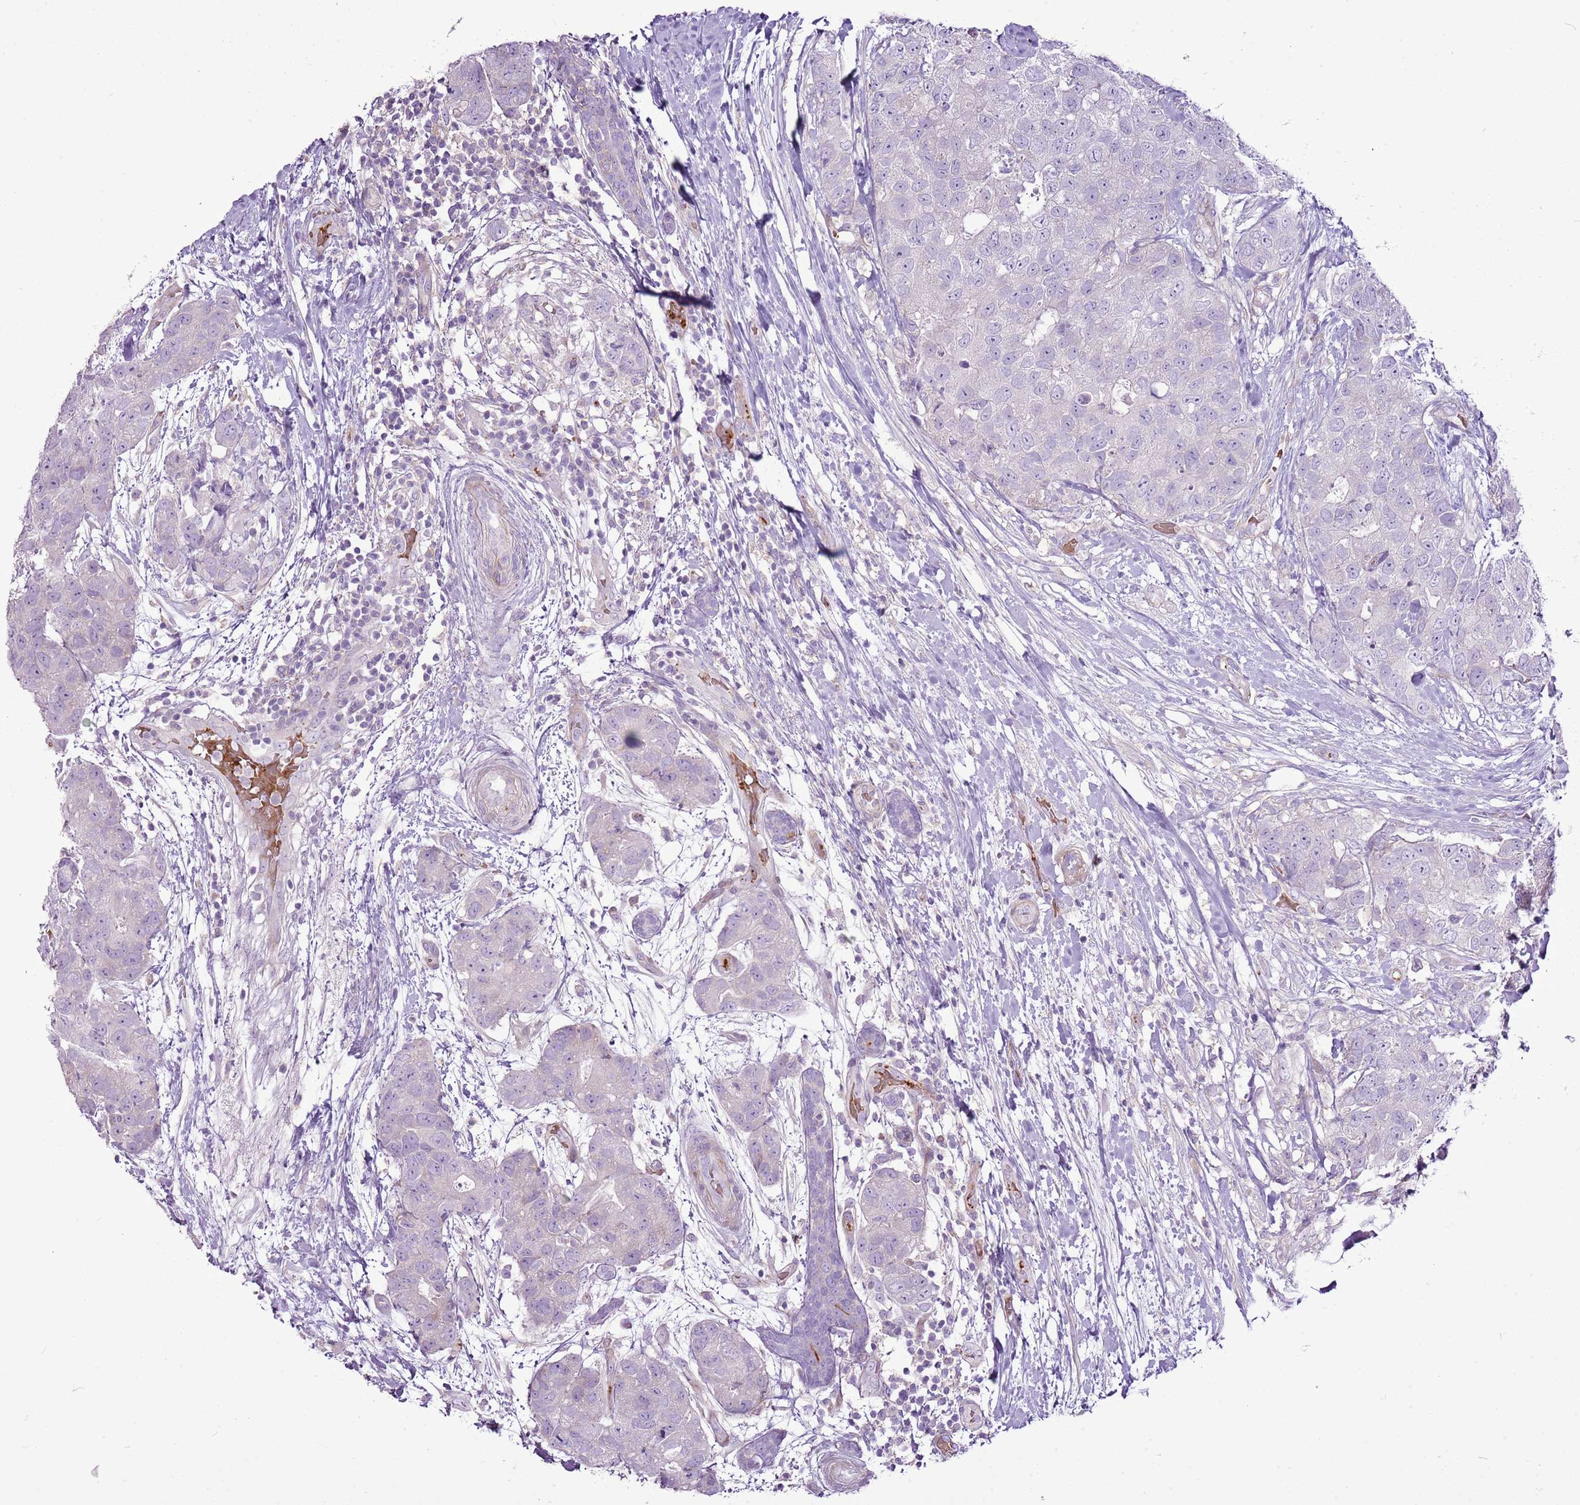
{"staining": {"intensity": "negative", "quantity": "none", "location": "none"}, "tissue": "breast cancer", "cell_type": "Tumor cells", "image_type": "cancer", "snomed": [{"axis": "morphology", "description": "Duct carcinoma"}, {"axis": "topography", "description": "Breast"}], "caption": "The immunohistochemistry (IHC) micrograph has no significant positivity in tumor cells of breast cancer (infiltrating ductal carcinoma) tissue.", "gene": "CHAC2", "patient": {"sex": "female", "age": 62}}